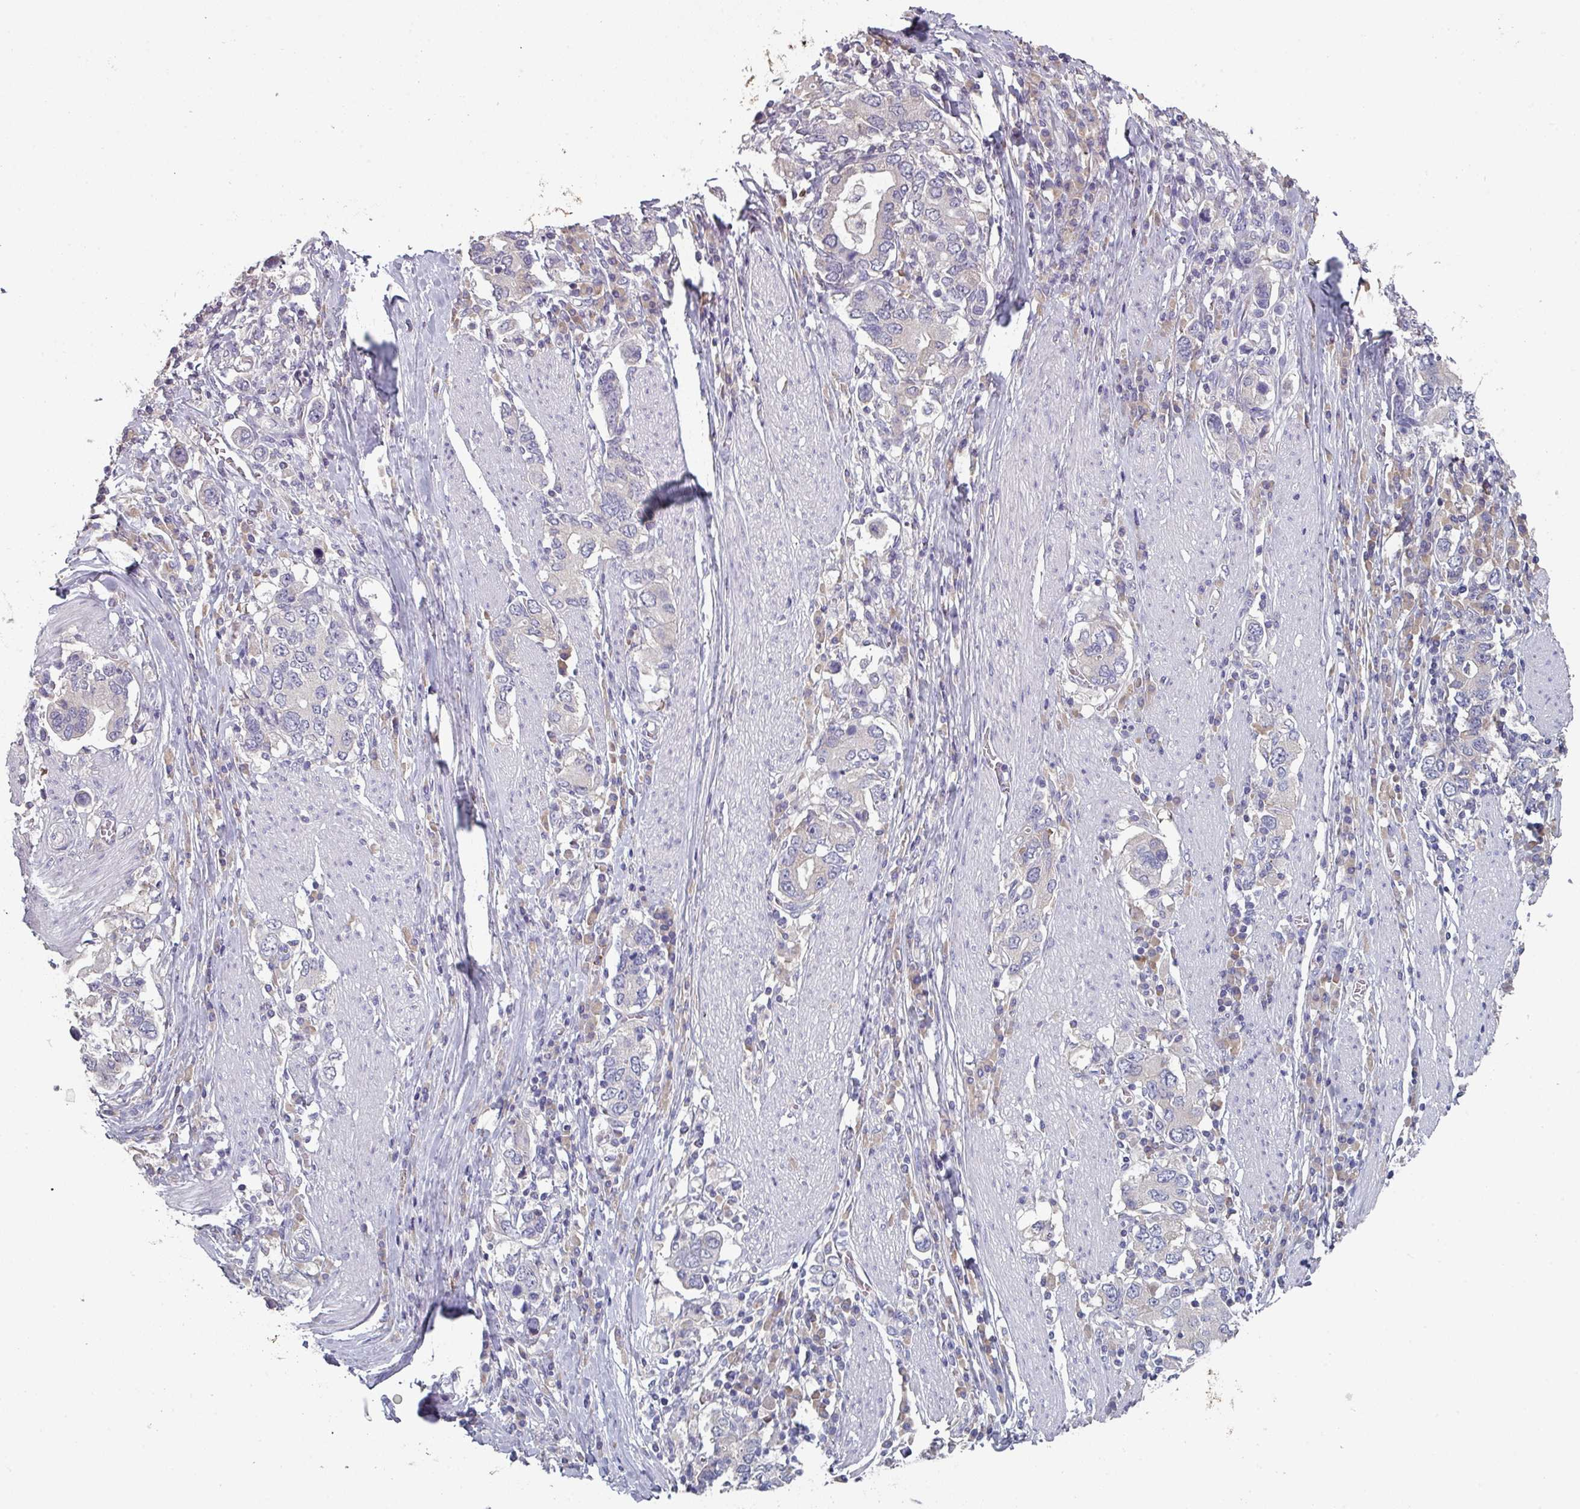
{"staining": {"intensity": "negative", "quantity": "none", "location": "none"}, "tissue": "stomach cancer", "cell_type": "Tumor cells", "image_type": "cancer", "snomed": [{"axis": "morphology", "description": "Adenocarcinoma, NOS"}, {"axis": "topography", "description": "Stomach, upper"}, {"axis": "topography", "description": "Stomach"}], "caption": "Micrograph shows no significant protein positivity in tumor cells of stomach cancer (adenocarcinoma).", "gene": "PRAMEF8", "patient": {"sex": "male", "age": 62}}